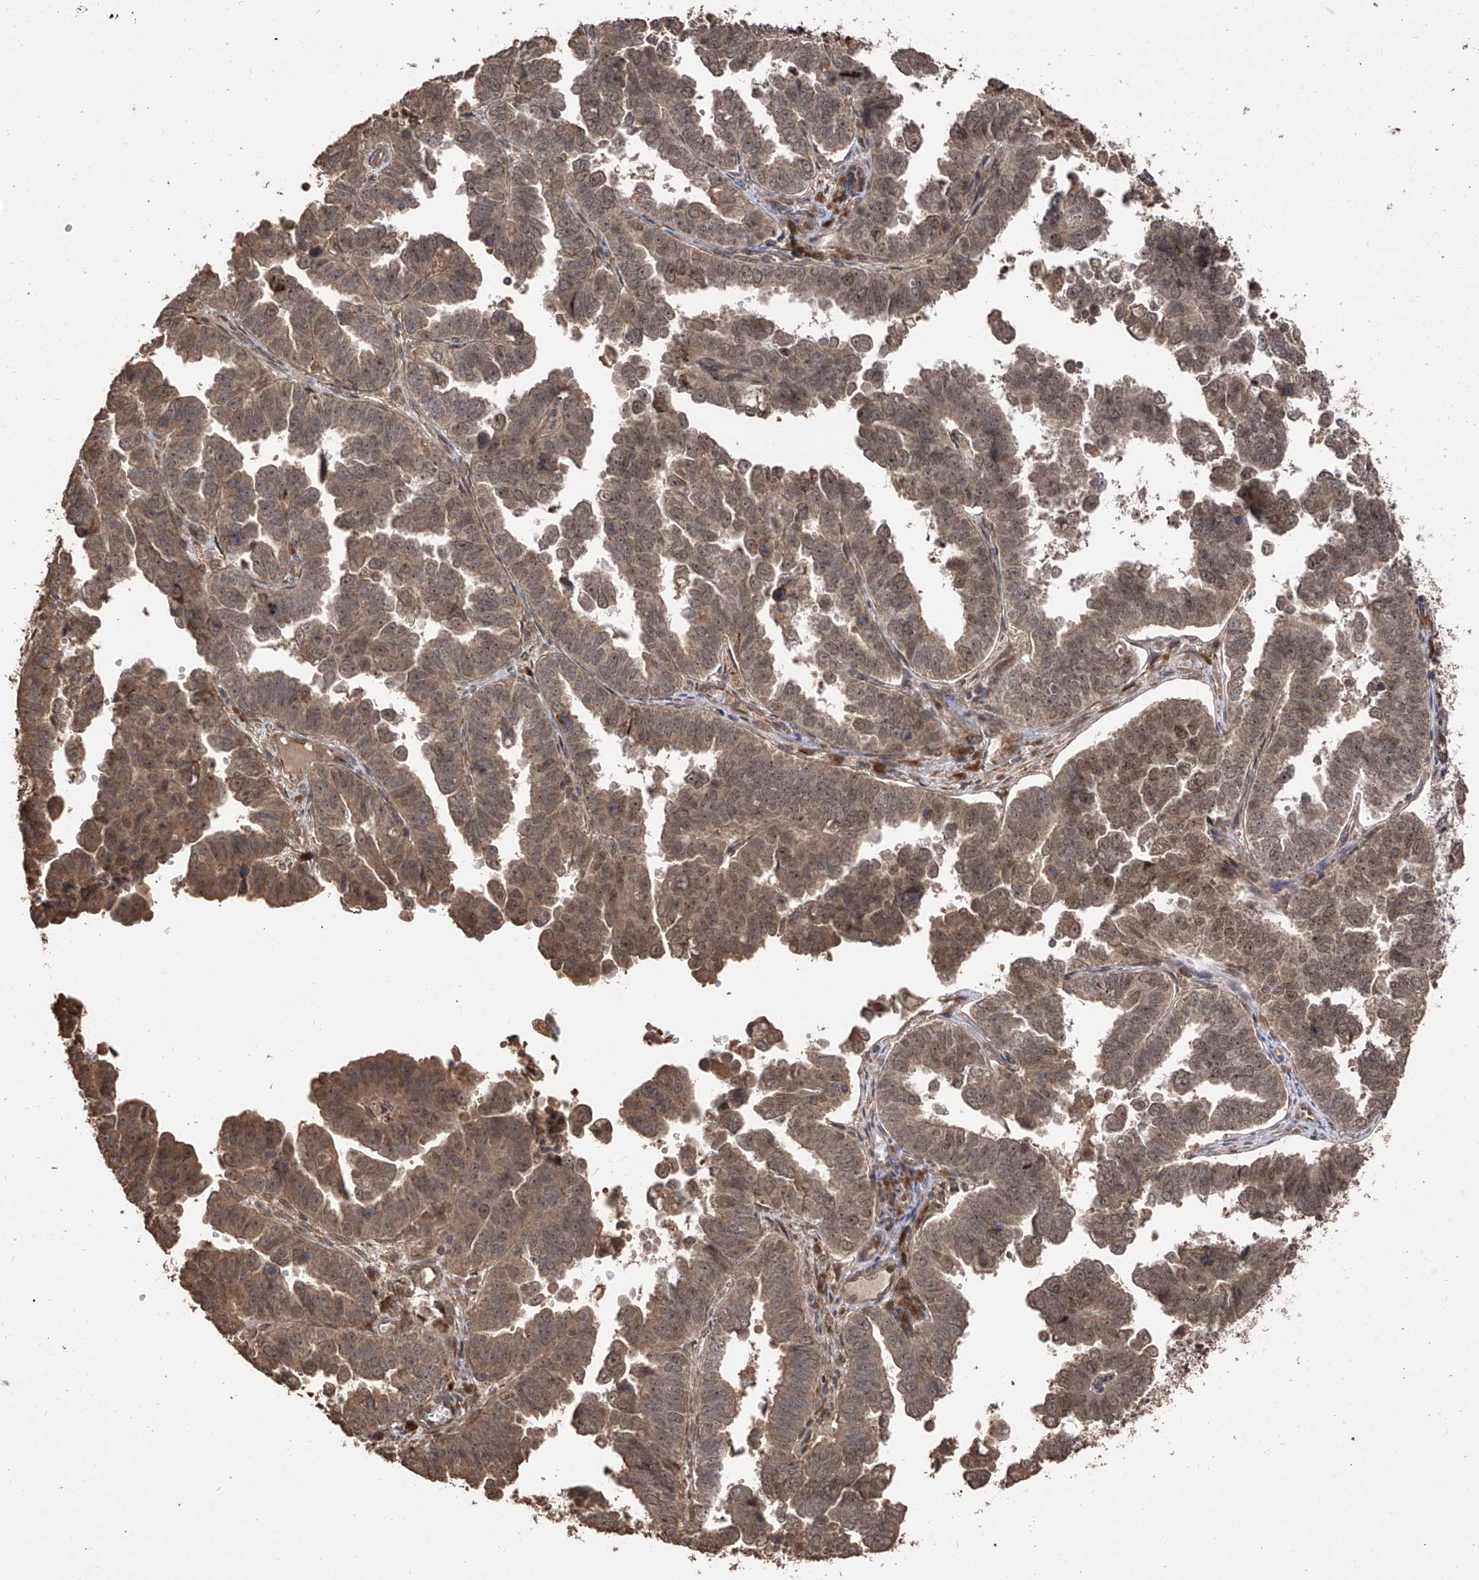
{"staining": {"intensity": "moderate", "quantity": ">75%", "location": "cytoplasmic/membranous,nuclear"}, "tissue": "endometrial cancer", "cell_type": "Tumor cells", "image_type": "cancer", "snomed": [{"axis": "morphology", "description": "Adenocarcinoma, NOS"}, {"axis": "topography", "description": "Endometrium"}], "caption": "Endometrial adenocarcinoma tissue shows moderate cytoplasmic/membranous and nuclear expression in approximately >75% of tumor cells", "gene": "FAM135A", "patient": {"sex": "female", "age": 75}}